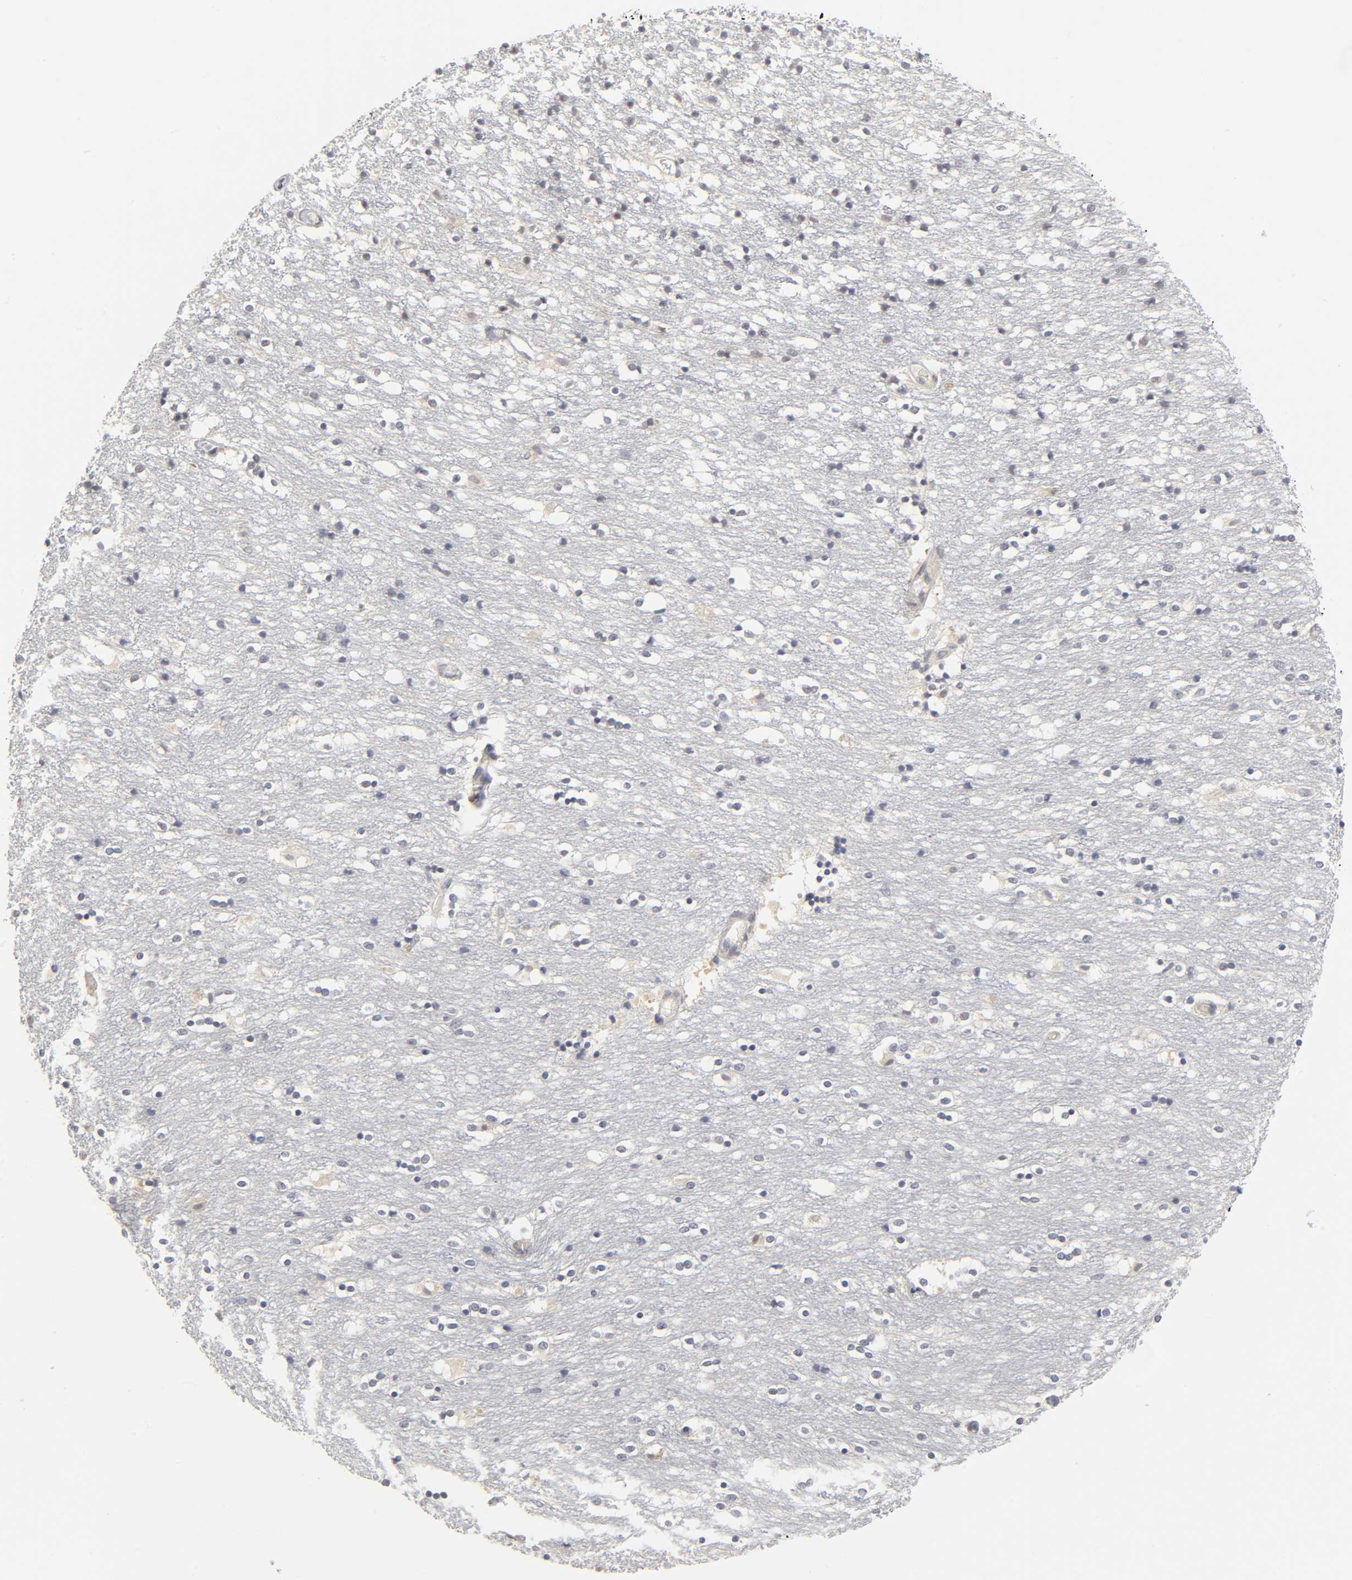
{"staining": {"intensity": "negative", "quantity": "none", "location": "none"}, "tissue": "caudate", "cell_type": "Glial cells", "image_type": "normal", "snomed": [{"axis": "morphology", "description": "Normal tissue, NOS"}, {"axis": "topography", "description": "Lateral ventricle wall"}], "caption": "Protein analysis of unremarkable caudate demonstrates no significant staining in glial cells.", "gene": "PDLIM3", "patient": {"sex": "female", "age": 54}}